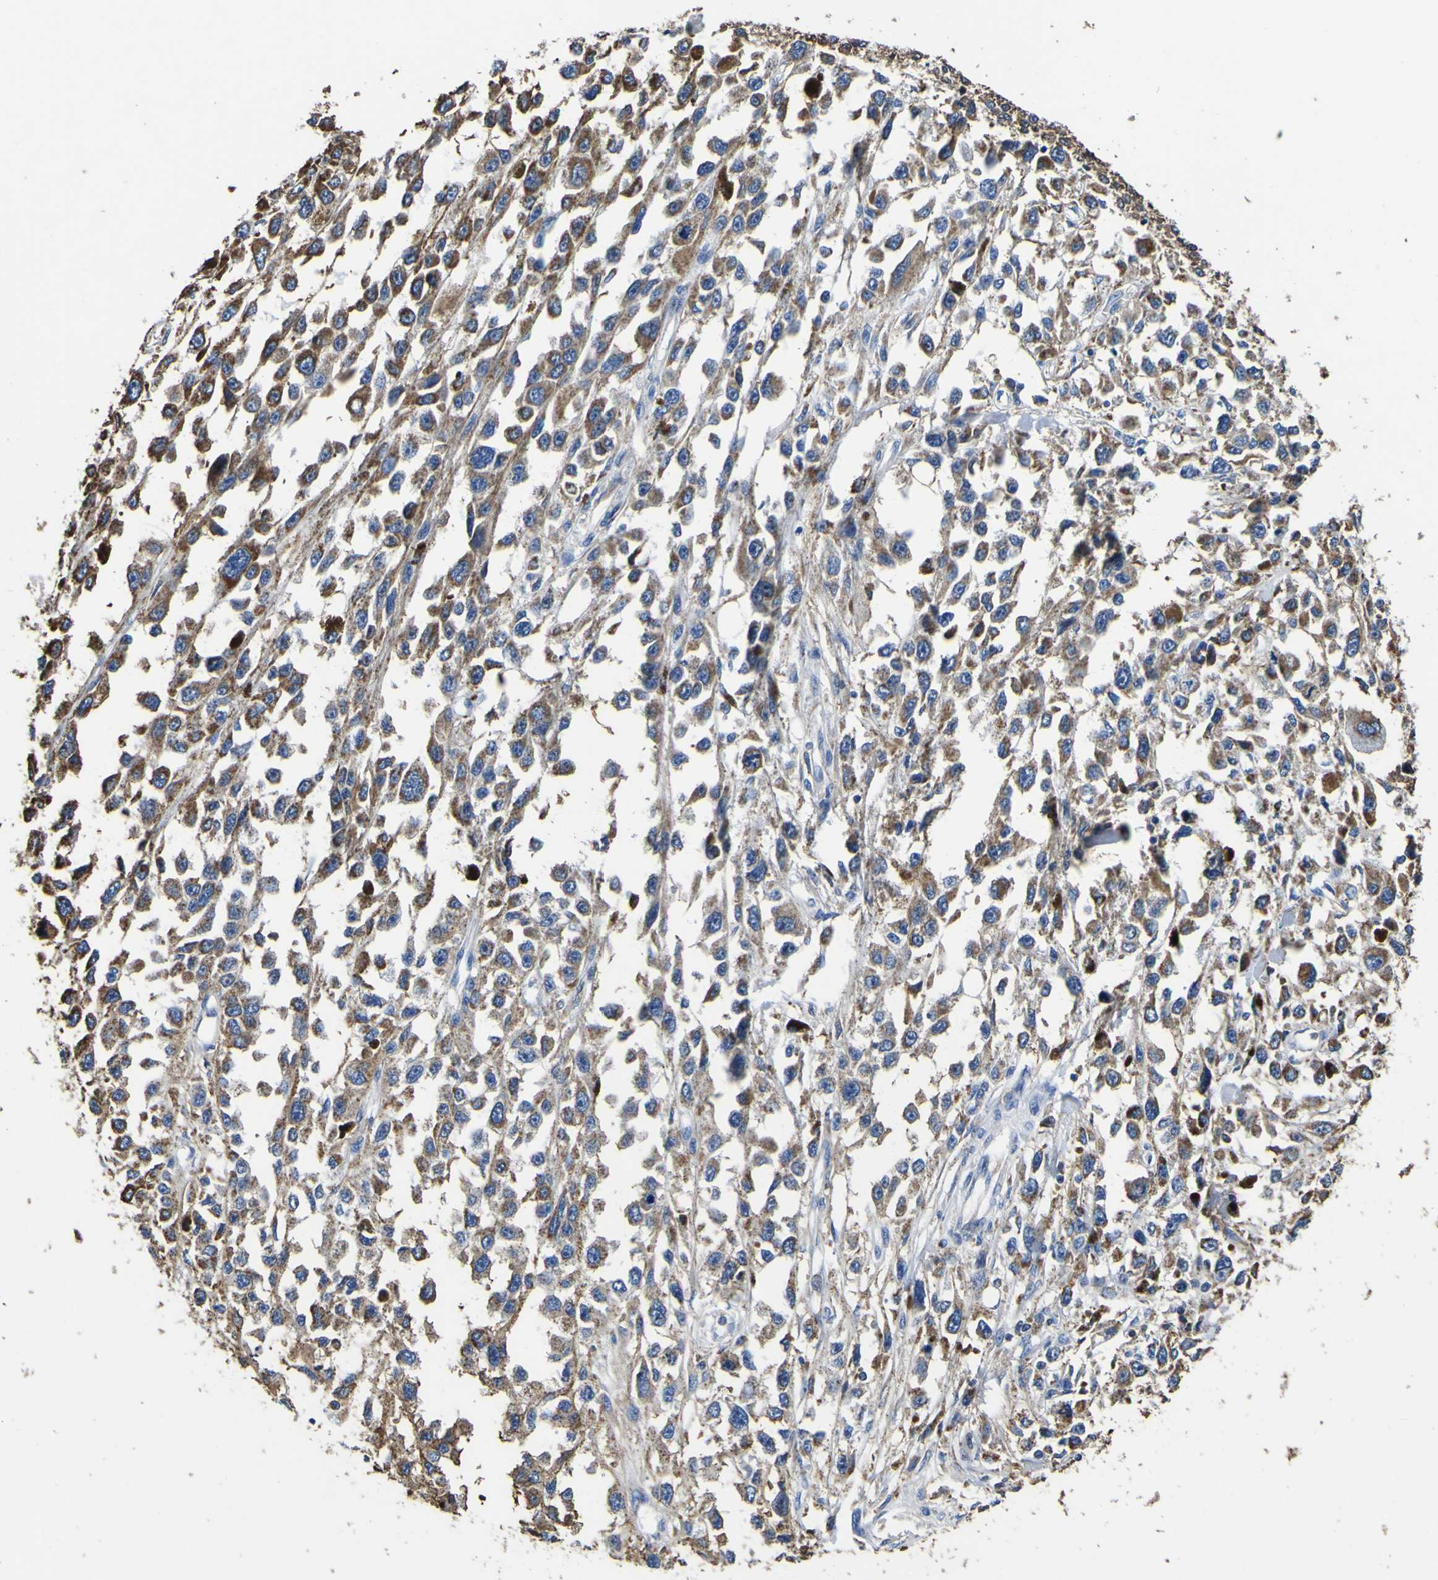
{"staining": {"intensity": "moderate", "quantity": ">75%", "location": "cytoplasmic/membranous"}, "tissue": "melanoma", "cell_type": "Tumor cells", "image_type": "cancer", "snomed": [{"axis": "morphology", "description": "Malignant melanoma, Metastatic site"}, {"axis": "topography", "description": "Lymph node"}], "caption": "A photomicrograph showing moderate cytoplasmic/membranous expression in approximately >75% of tumor cells in malignant melanoma (metastatic site), as visualized by brown immunohistochemical staining.", "gene": "PXDN", "patient": {"sex": "male", "age": 59}}